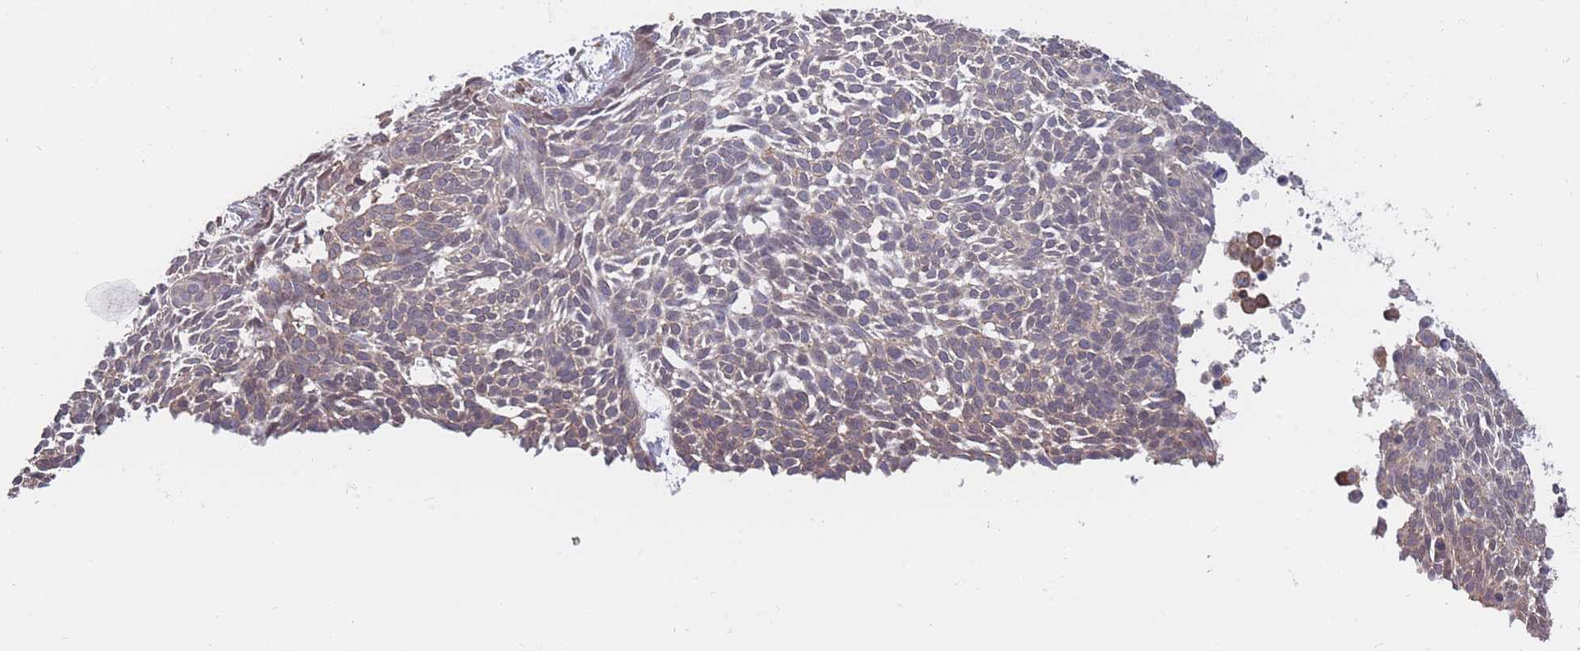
{"staining": {"intensity": "weak", "quantity": "25%-75%", "location": "cytoplasmic/membranous"}, "tissue": "skin cancer", "cell_type": "Tumor cells", "image_type": "cancer", "snomed": [{"axis": "morphology", "description": "Basal cell carcinoma"}, {"axis": "topography", "description": "Skin"}], "caption": "IHC image of basal cell carcinoma (skin) stained for a protein (brown), which shows low levels of weak cytoplasmic/membranous expression in approximately 25%-75% of tumor cells.", "gene": "SLC1A6", "patient": {"sex": "male", "age": 61}}